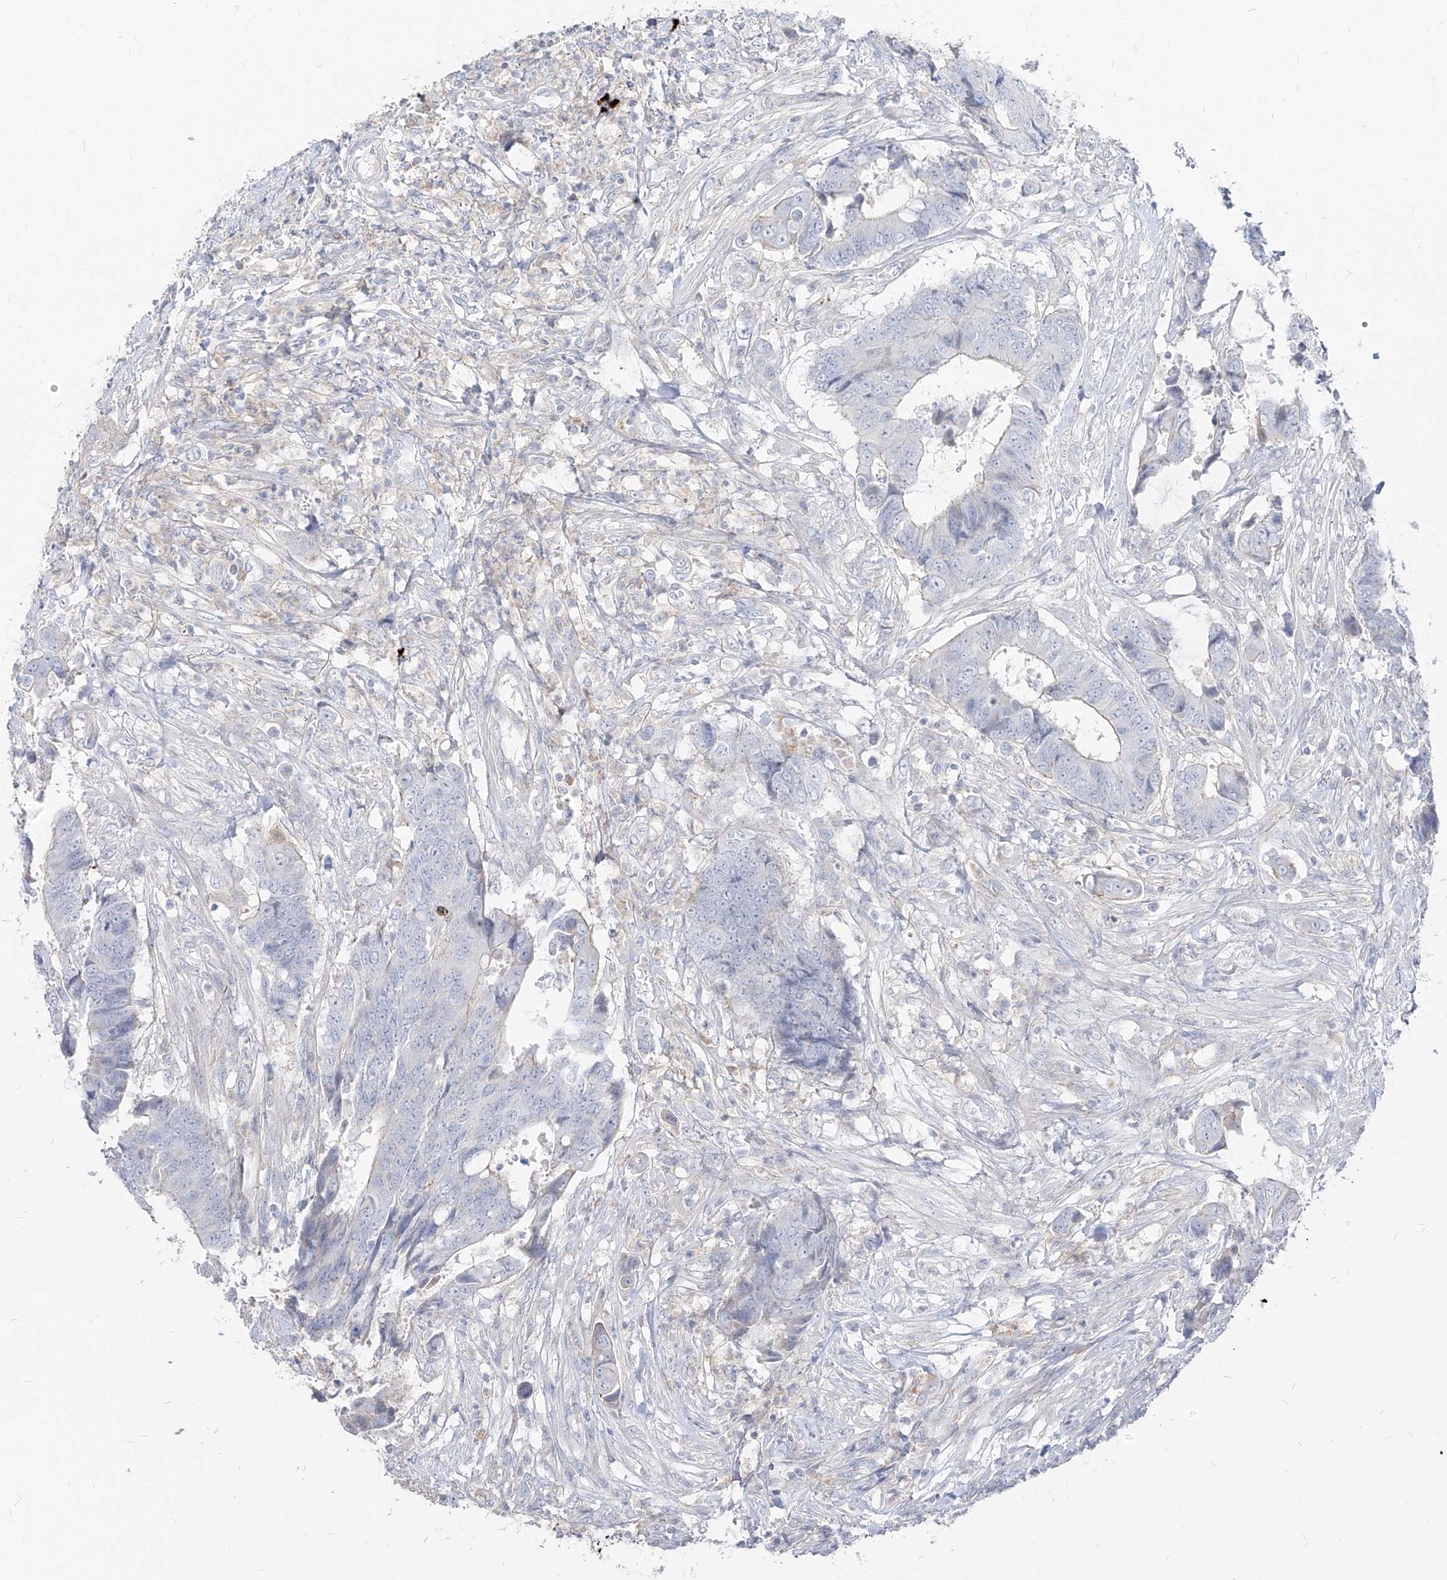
{"staining": {"intensity": "negative", "quantity": "none", "location": "none"}, "tissue": "colorectal cancer", "cell_type": "Tumor cells", "image_type": "cancer", "snomed": [{"axis": "morphology", "description": "Adenocarcinoma, NOS"}, {"axis": "topography", "description": "Rectum"}], "caption": "DAB immunohistochemical staining of colorectal cancer (adenocarcinoma) displays no significant staining in tumor cells. (DAB (3,3'-diaminobenzidine) immunohistochemistry (IHC), high magnification).", "gene": "RBFOX3", "patient": {"sex": "male", "age": 84}}